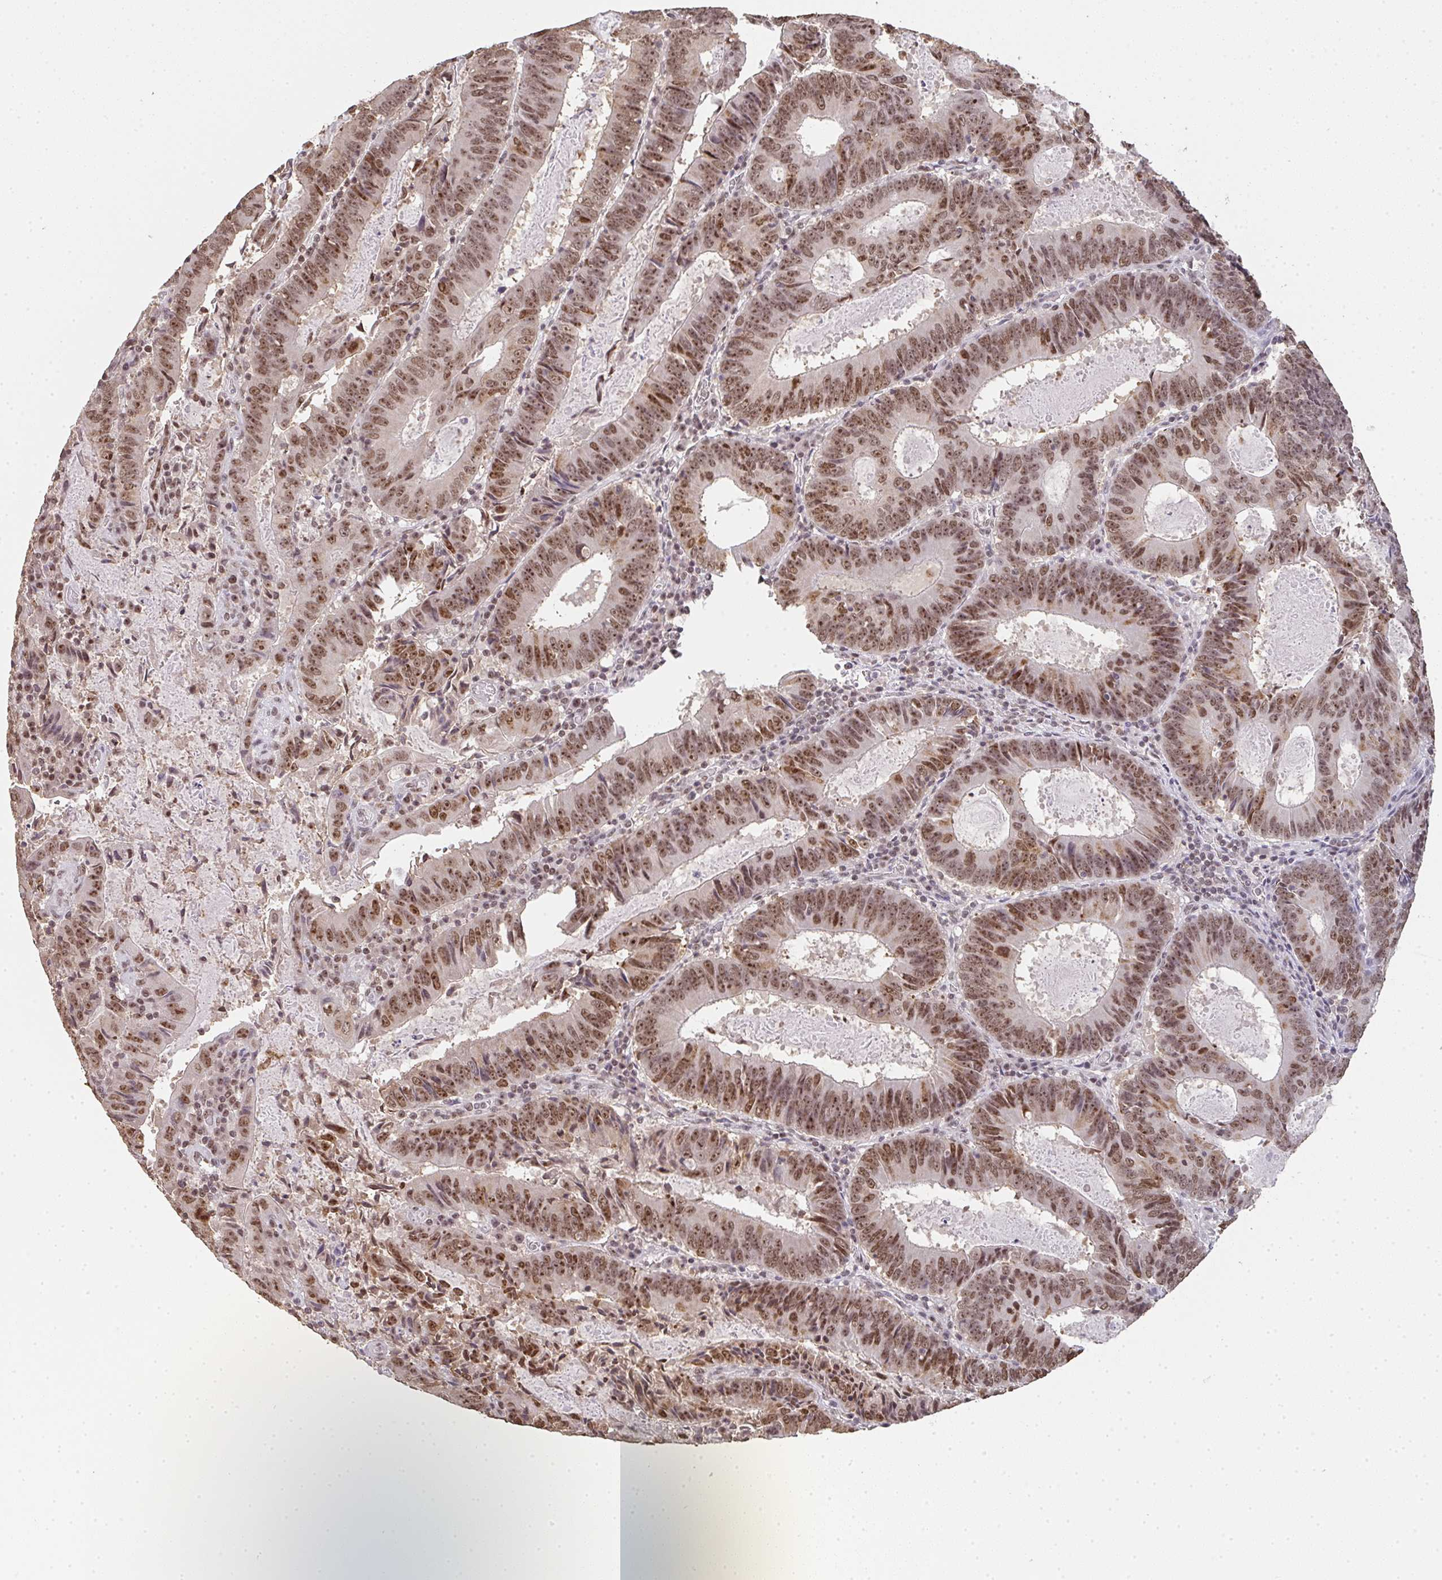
{"staining": {"intensity": "moderate", "quantity": ">75%", "location": "nuclear"}, "tissue": "colorectal cancer", "cell_type": "Tumor cells", "image_type": "cancer", "snomed": [{"axis": "morphology", "description": "Adenocarcinoma, NOS"}, {"axis": "topography", "description": "Colon"}], "caption": "An image of adenocarcinoma (colorectal) stained for a protein reveals moderate nuclear brown staining in tumor cells.", "gene": "DKC1", "patient": {"sex": "male", "age": 67}}